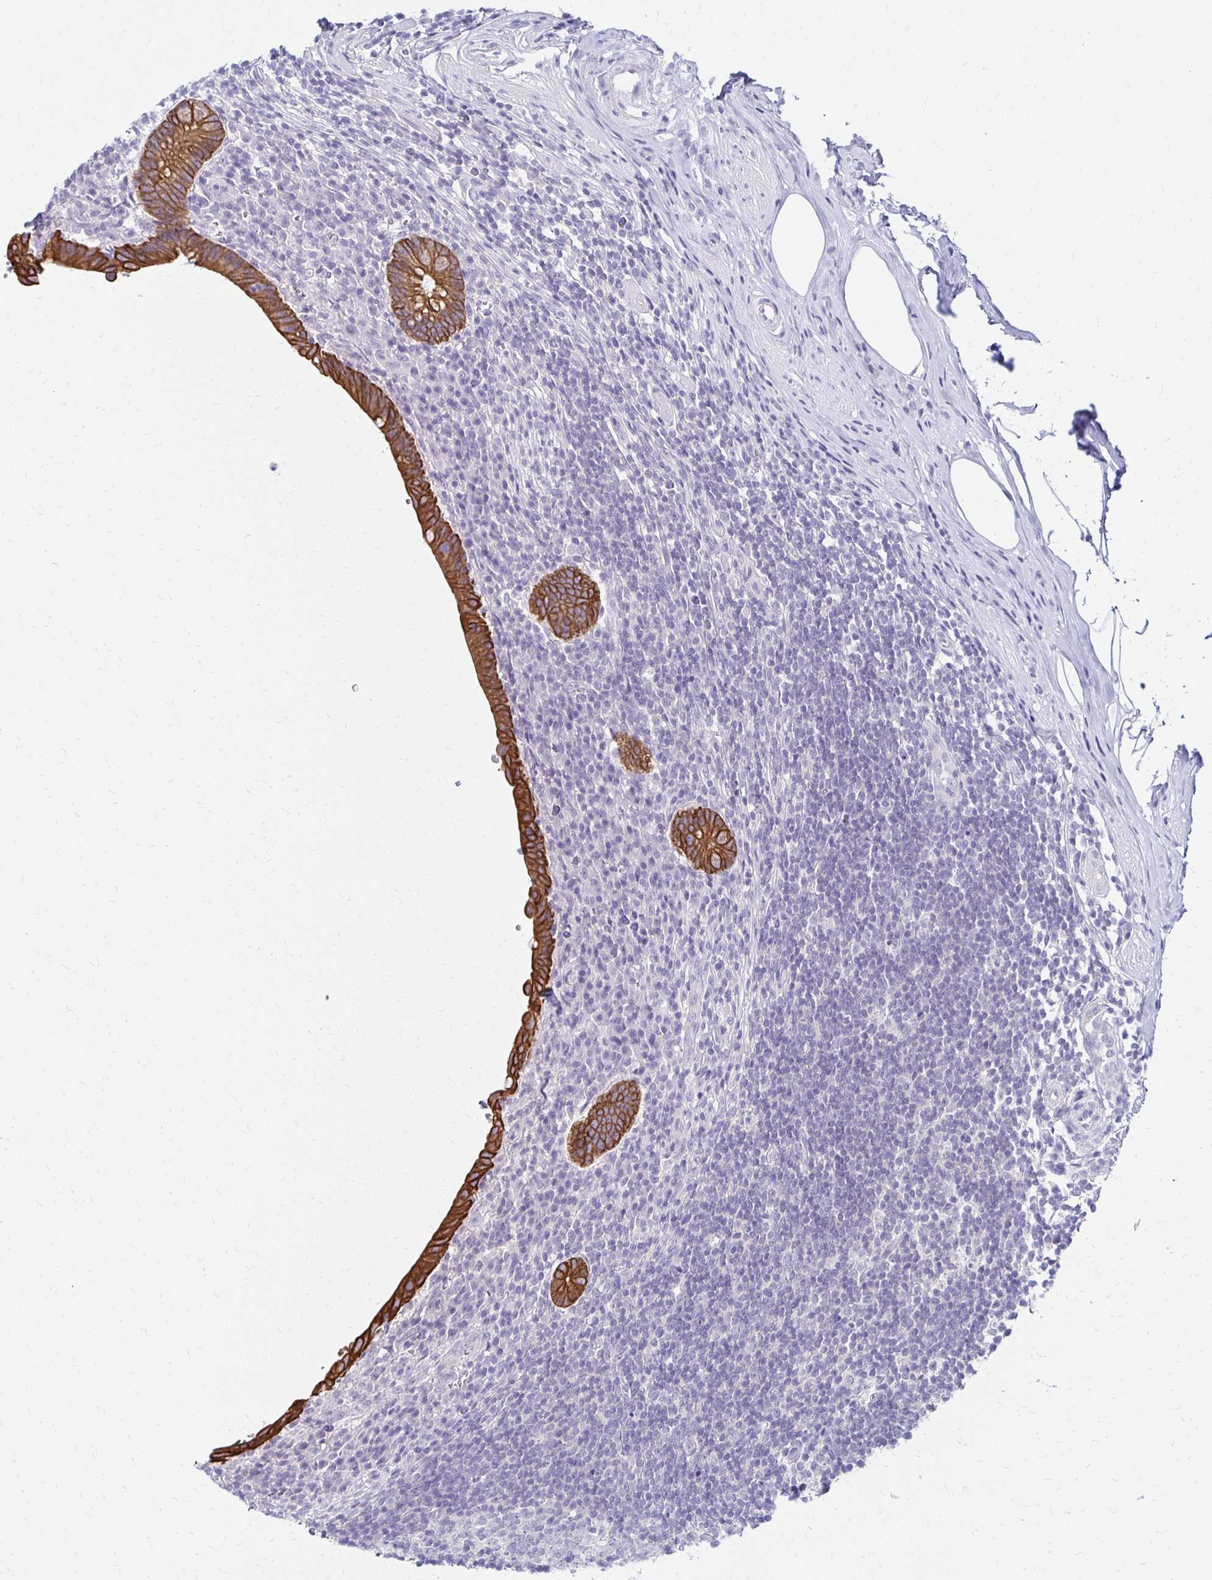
{"staining": {"intensity": "strong", "quantity": ">75%", "location": "cytoplasmic/membranous"}, "tissue": "appendix", "cell_type": "Glandular cells", "image_type": "normal", "snomed": [{"axis": "morphology", "description": "Normal tissue, NOS"}, {"axis": "topography", "description": "Appendix"}], "caption": "Immunohistochemistry (IHC) micrograph of normal appendix stained for a protein (brown), which shows high levels of strong cytoplasmic/membranous staining in about >75% of glandular cells.", "gene": "C1QTNF2", "patient": {"sex": "female", "age": 56}}